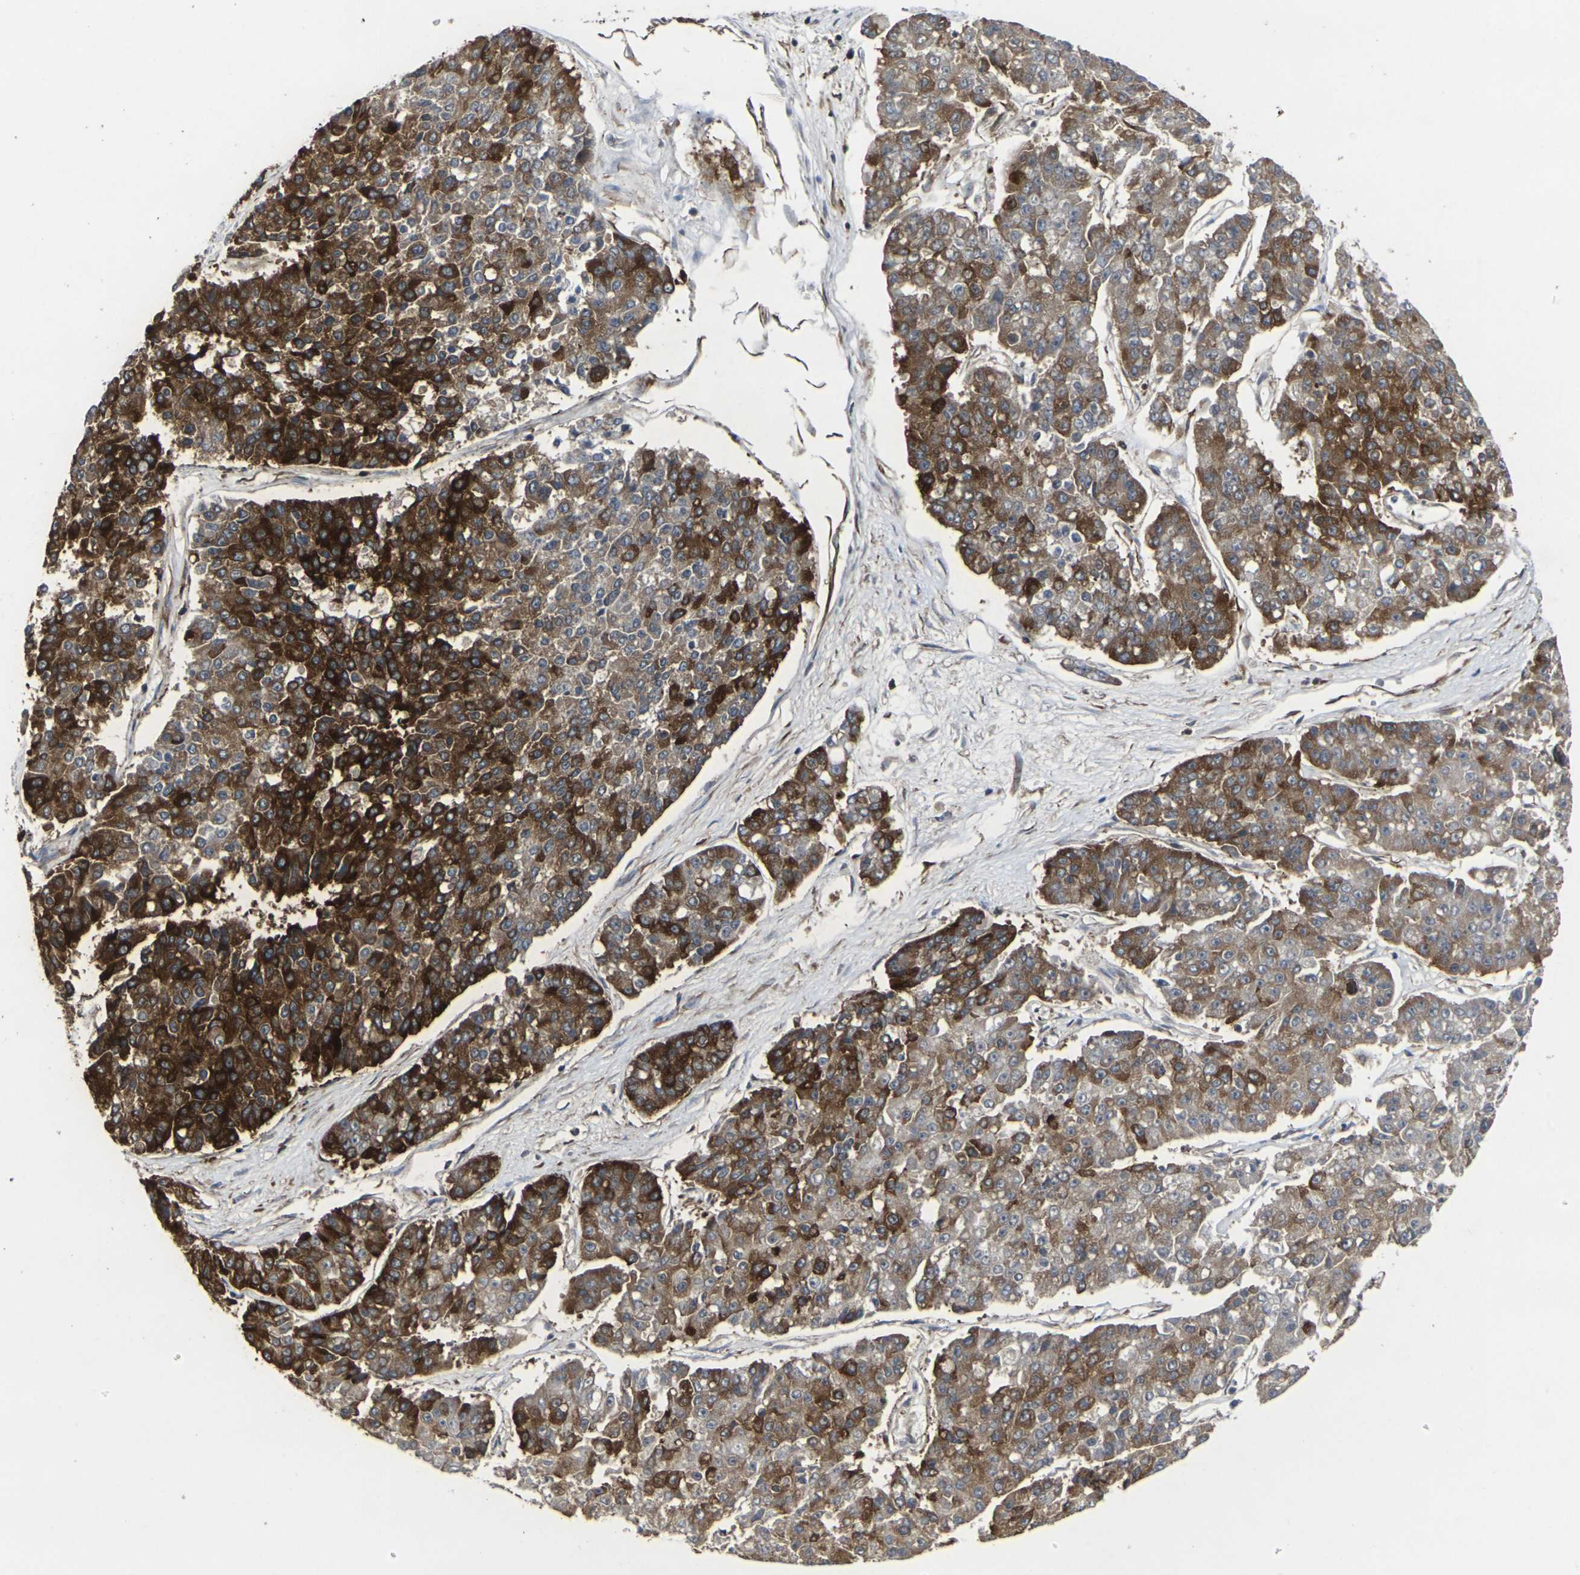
{"staining": {"intensity": "strong", "quantity": "25%-75%", "location": "cytoplasmic/membranous"}, "tissue": "pancreatic cancer", "cell_type": "Tumor cells", "image_type": "cancer", "snomed": [{"axis": "morphology", "description": "Adenocarcinoma, NOS"}, {"axis": "topography", "description": "Pancreas"}], "caption": "Protein positivity by immunohistochemistry (IHC) displays strong cytoplasmic/membranous positivity in approximately 25%-75% of tumor cells in pancreatic cancer (adenocarcinoma).", "gene": "MARCHF2", "patient": {"sex": "male", "age": 50}}